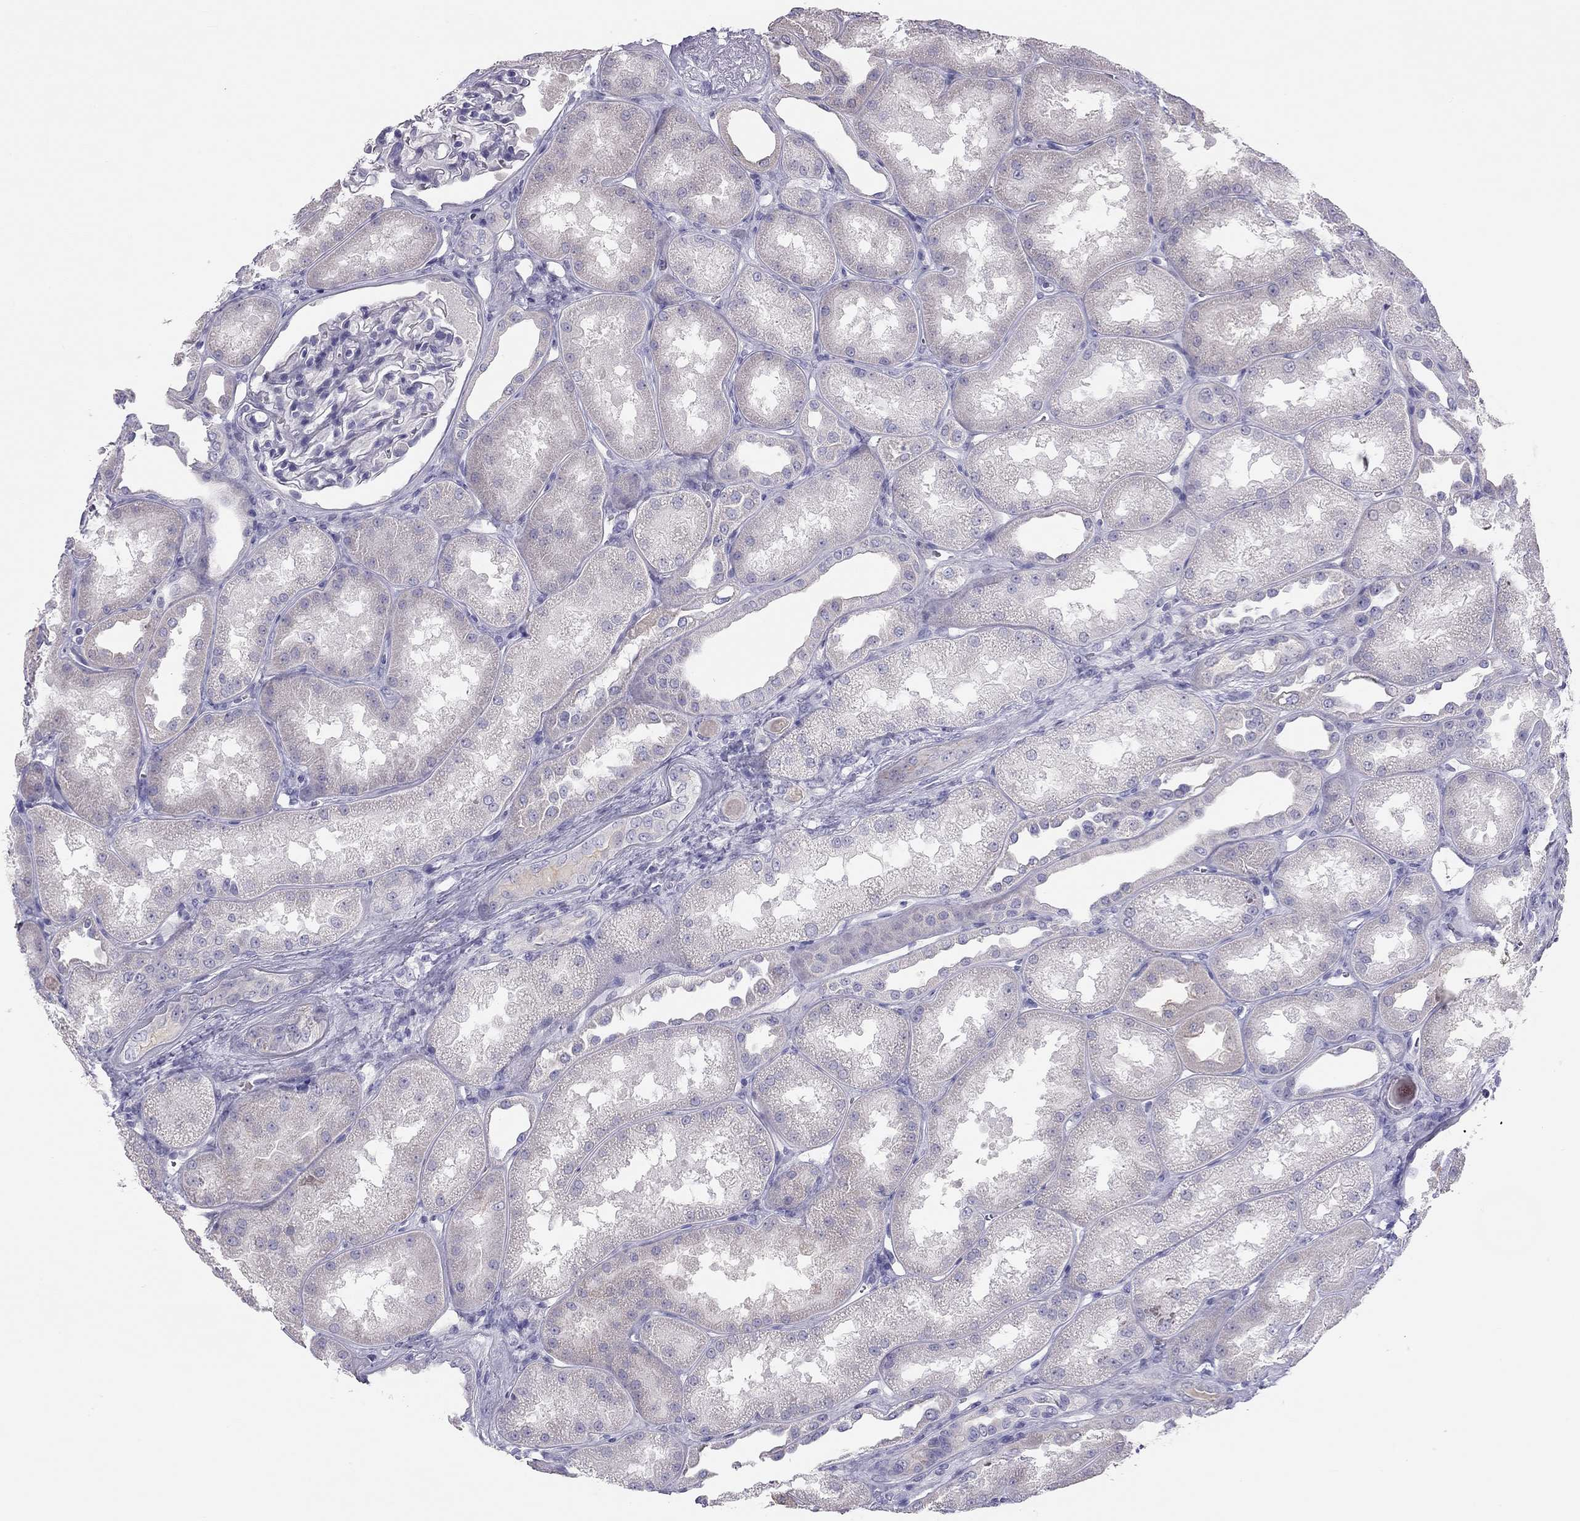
{"staining": {"intensity": "negative", "quantity": "none", "location": "none"}, "tissue": "kidney", "cell_type": "Cells in glomeruli", "image_type": "normal", "snomed": [{"axis": "morphology", "description": "Normal tissue, NOS"}, {"axis": "topography", "description": "Kidney"}], "caption": "This is a histopathology image of IHC staining of unremarkable kidney, which shows no staining in cells in glomeruli.", "gene": "RHCE", "patient": {"sex": "male", "age": 61}}